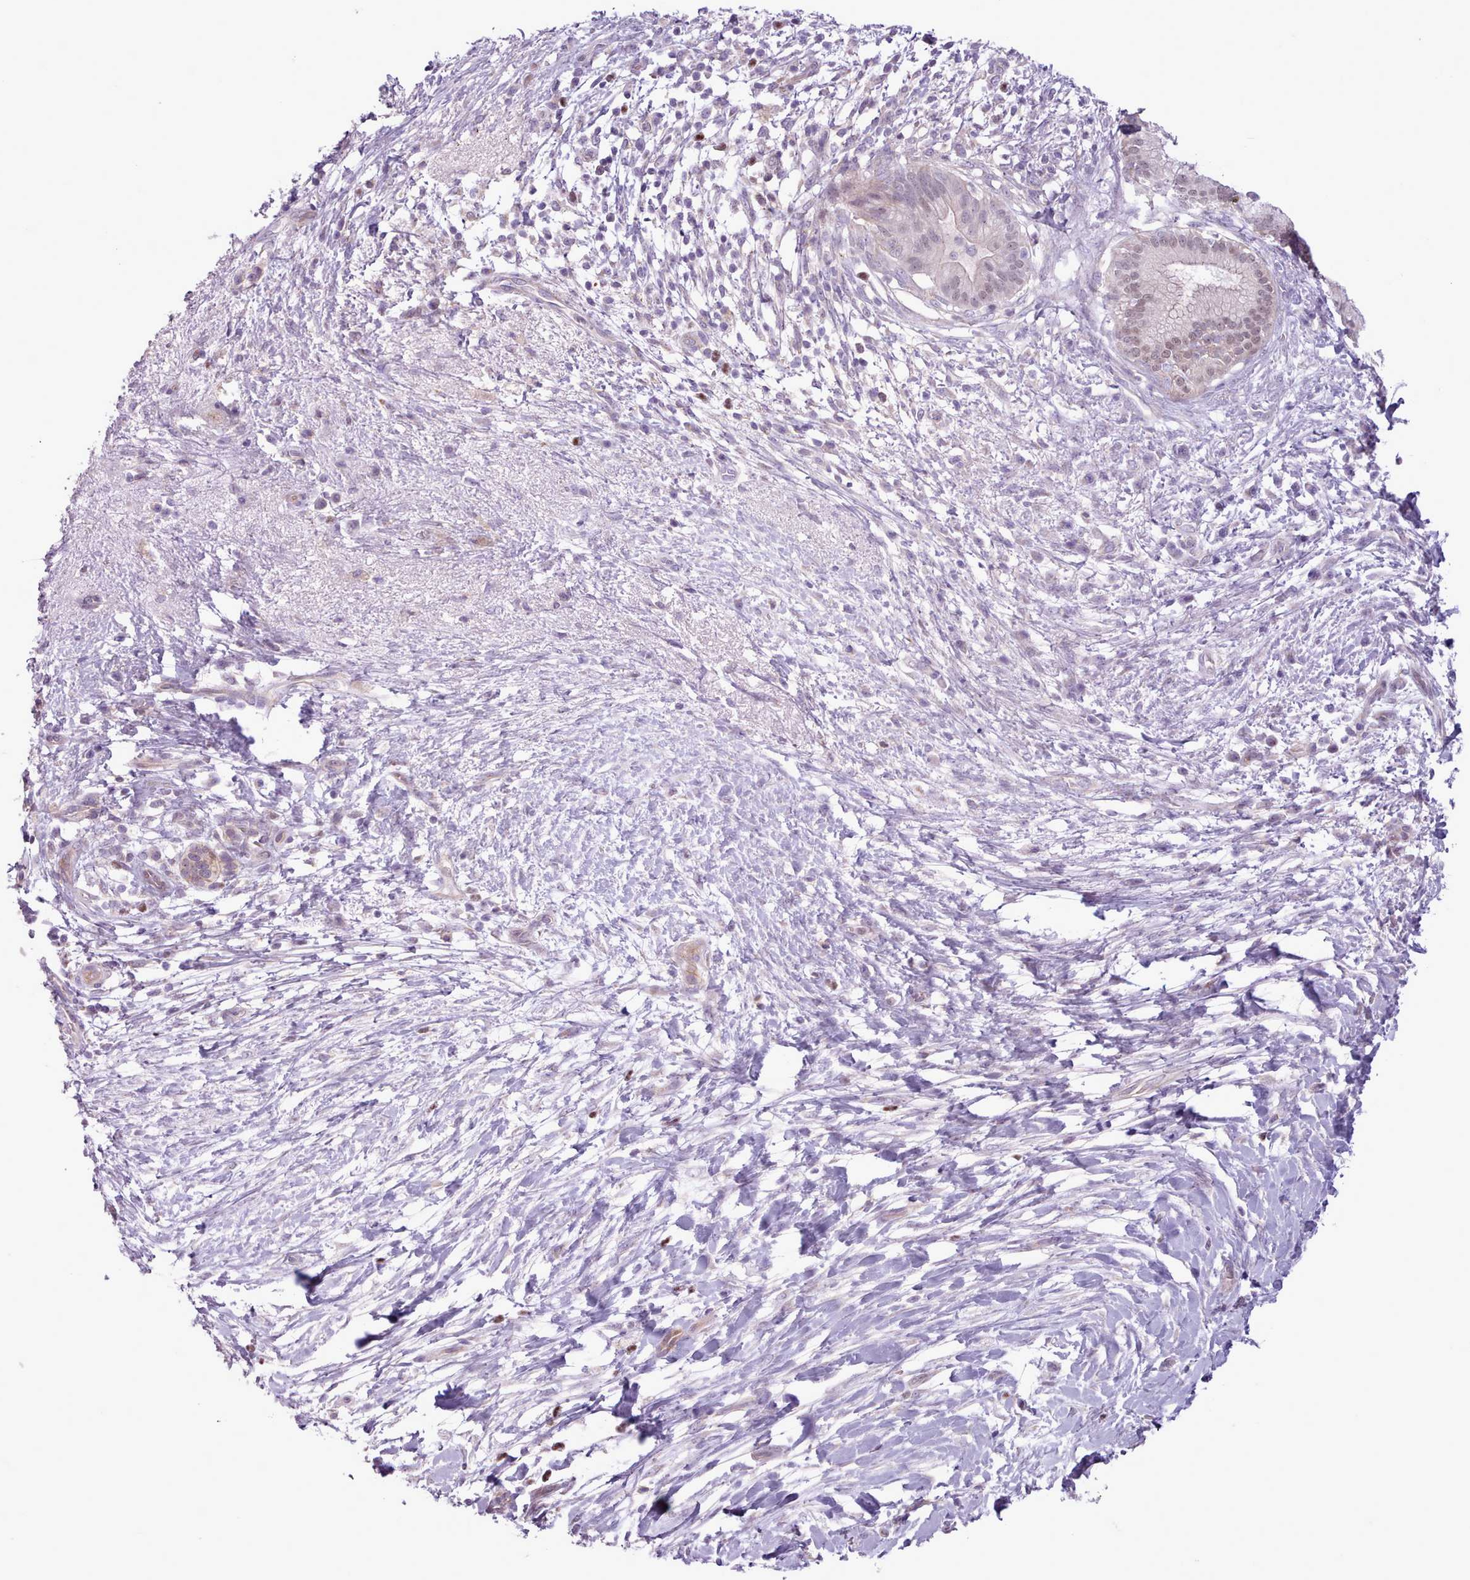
{"staining": {"intensity": "weak", "quantity": ">75%", "location": "nuclear"}, "tissue": "pancreatic cancer", "cell_type": "Tumor cells", "image_type": "cancer", "snomed": [{"axis": "morphology", "description": "Adenocarcinoma, NOS"}, {"axis": "topography", "description": "Pancreas"}], "caption": "Immunohistochemistry of pancreatic cancer (adenocarcinoma) shows low levels of weak nuclear staining in approximately >75% of tumor cells.", "gene": "SLURP1", "patient": {"sex": "female", "age": 72}}